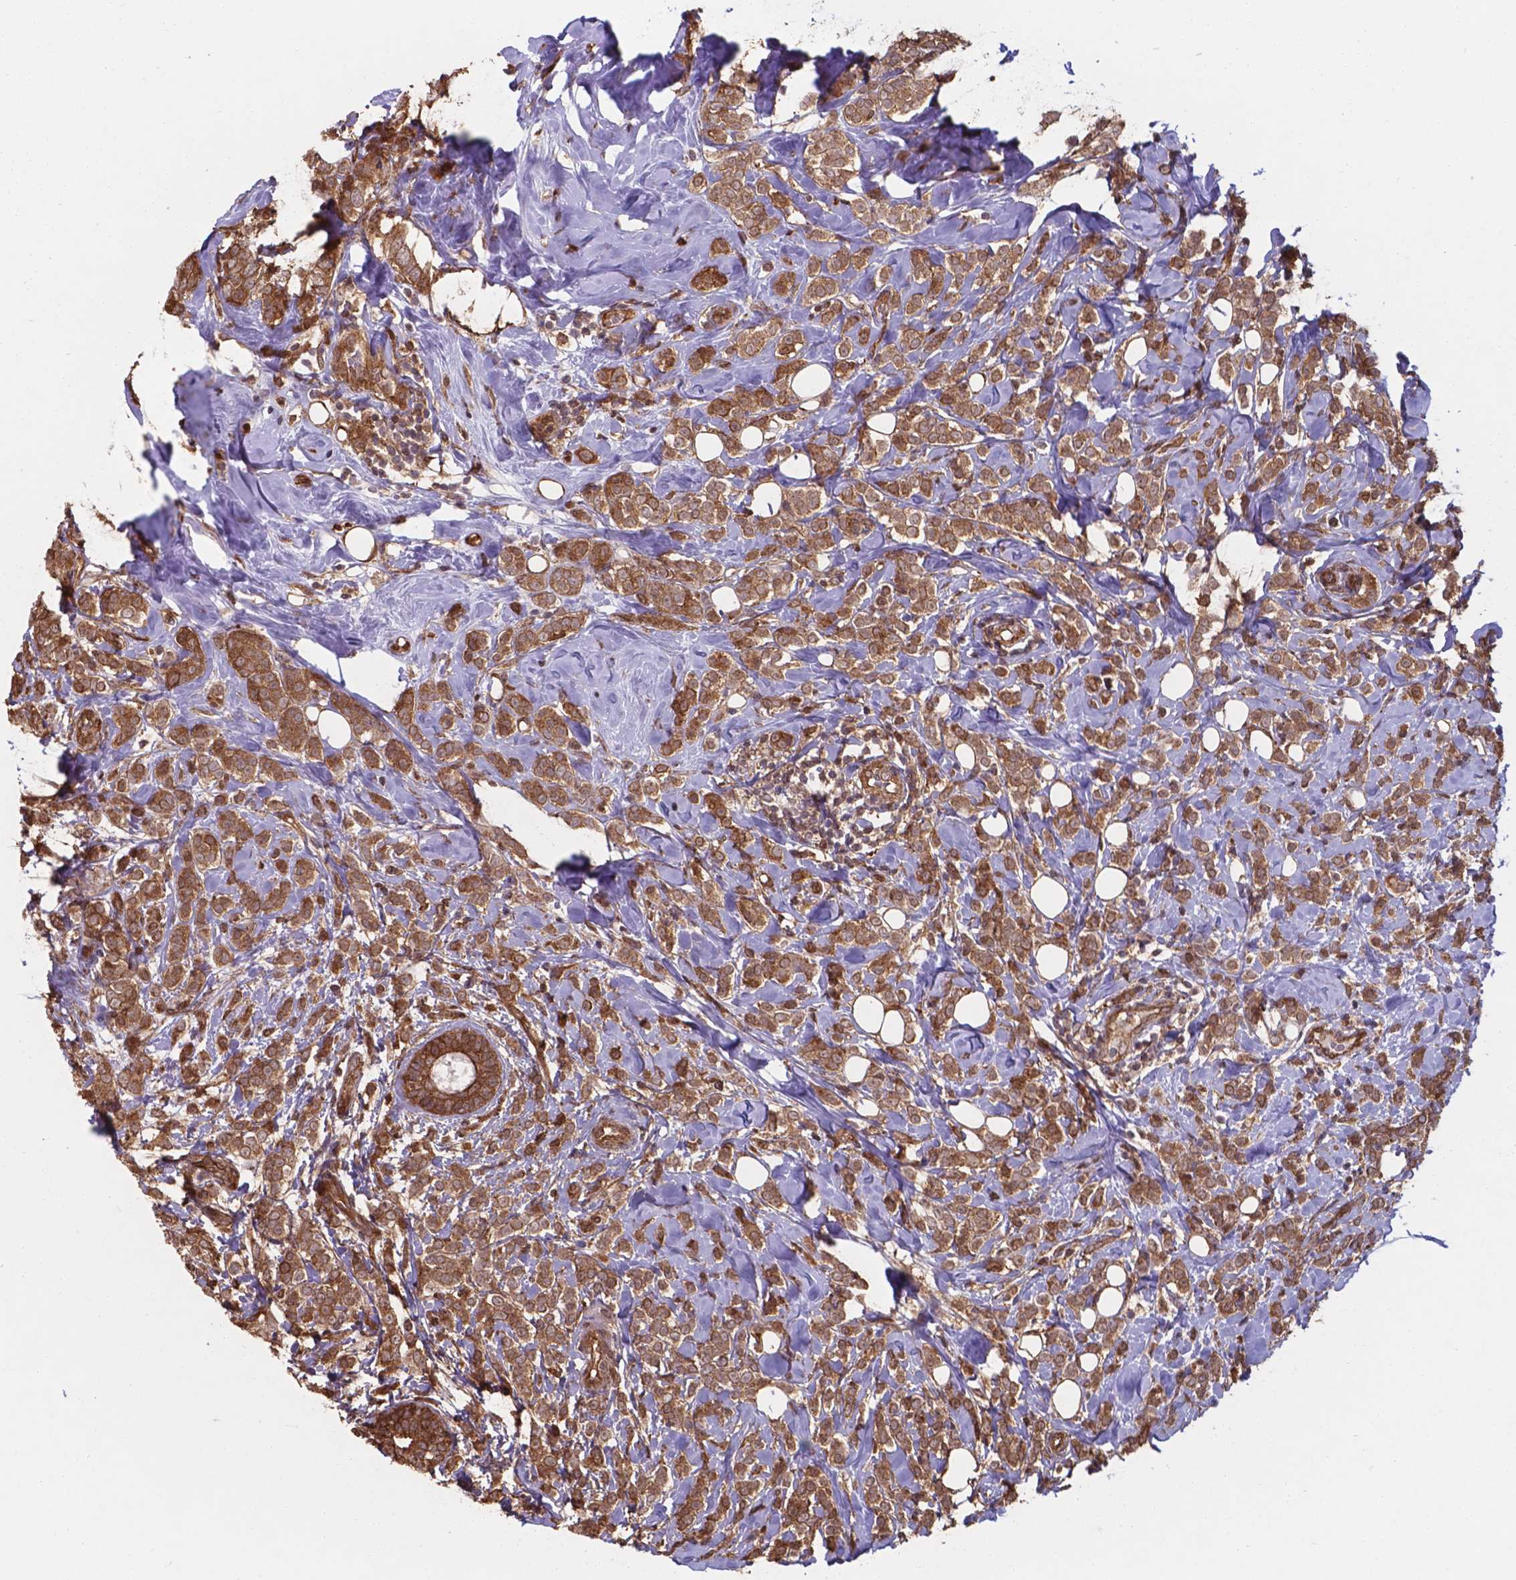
{"staining": {"intensity": "moderate", "quantity": ">75%", "location": "cytoplasmic/membranous,nuclear"}, "tissue": "breast cancer", "cell_type": "Tumor cells", "image_type": "cancer", "snomed": [{"axis": "morphology", "description": "Lobular carcinoma"}, {"axis": "topography", "description": "Breast"}], "caption": "Immunohistochemistry histopathology image of breast lobular carcinoma stained for a protein (brown), which demonstrates medium levels of moderate cytoplasmic/membranous and nuclear positivity in approximately >75% of tumor cells.", "gene": "CHP2", "patient": {"sex": "female", "age": 49}}